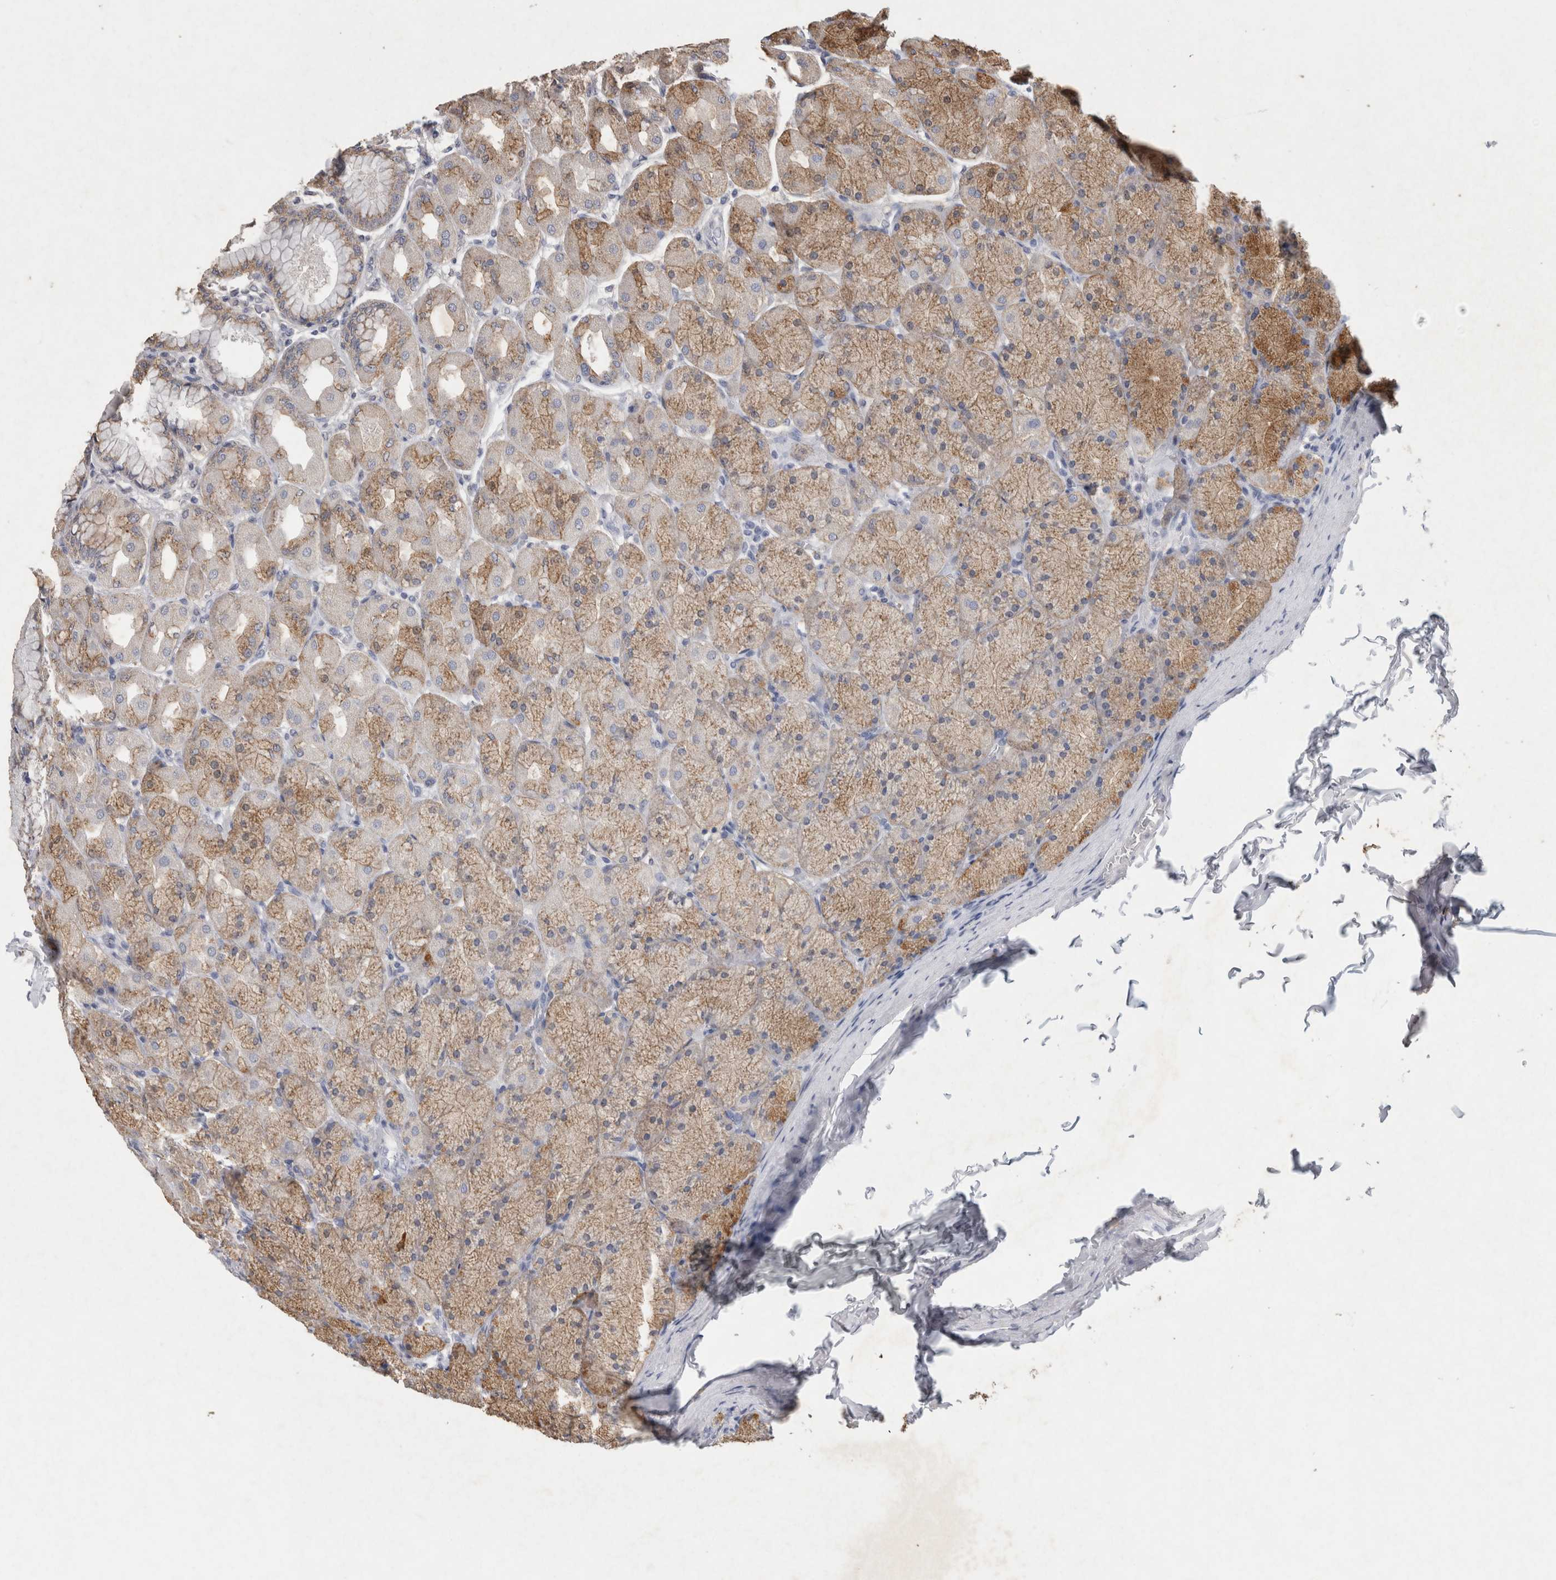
{"staining": {"intensity": "moderate", "quantity": "25%-75%", "location": "cytoplasmic/membranous"}, "tissue": "stomach", "cell_type": "Glandular cells", "image_type": "normal", "snomed": [{"axis": "morphology", "description": "Normal tissue, NOS"}, {"axis": "topography", "description": "Stomach, upper"}], "caption": "A high-resolution histopathology image shows immunohistochemistry staining of unremarkable stomach, which reveals moderate cytoplasmic/membranous expression in about 25%-75% of glandular cells. Using DAB (brown) and hematoxylin (blue) stains, captured at high magnification using brightfield microscopy.", "gene": "CNTFR", "patient": {"sex": "female", "age": 56}}